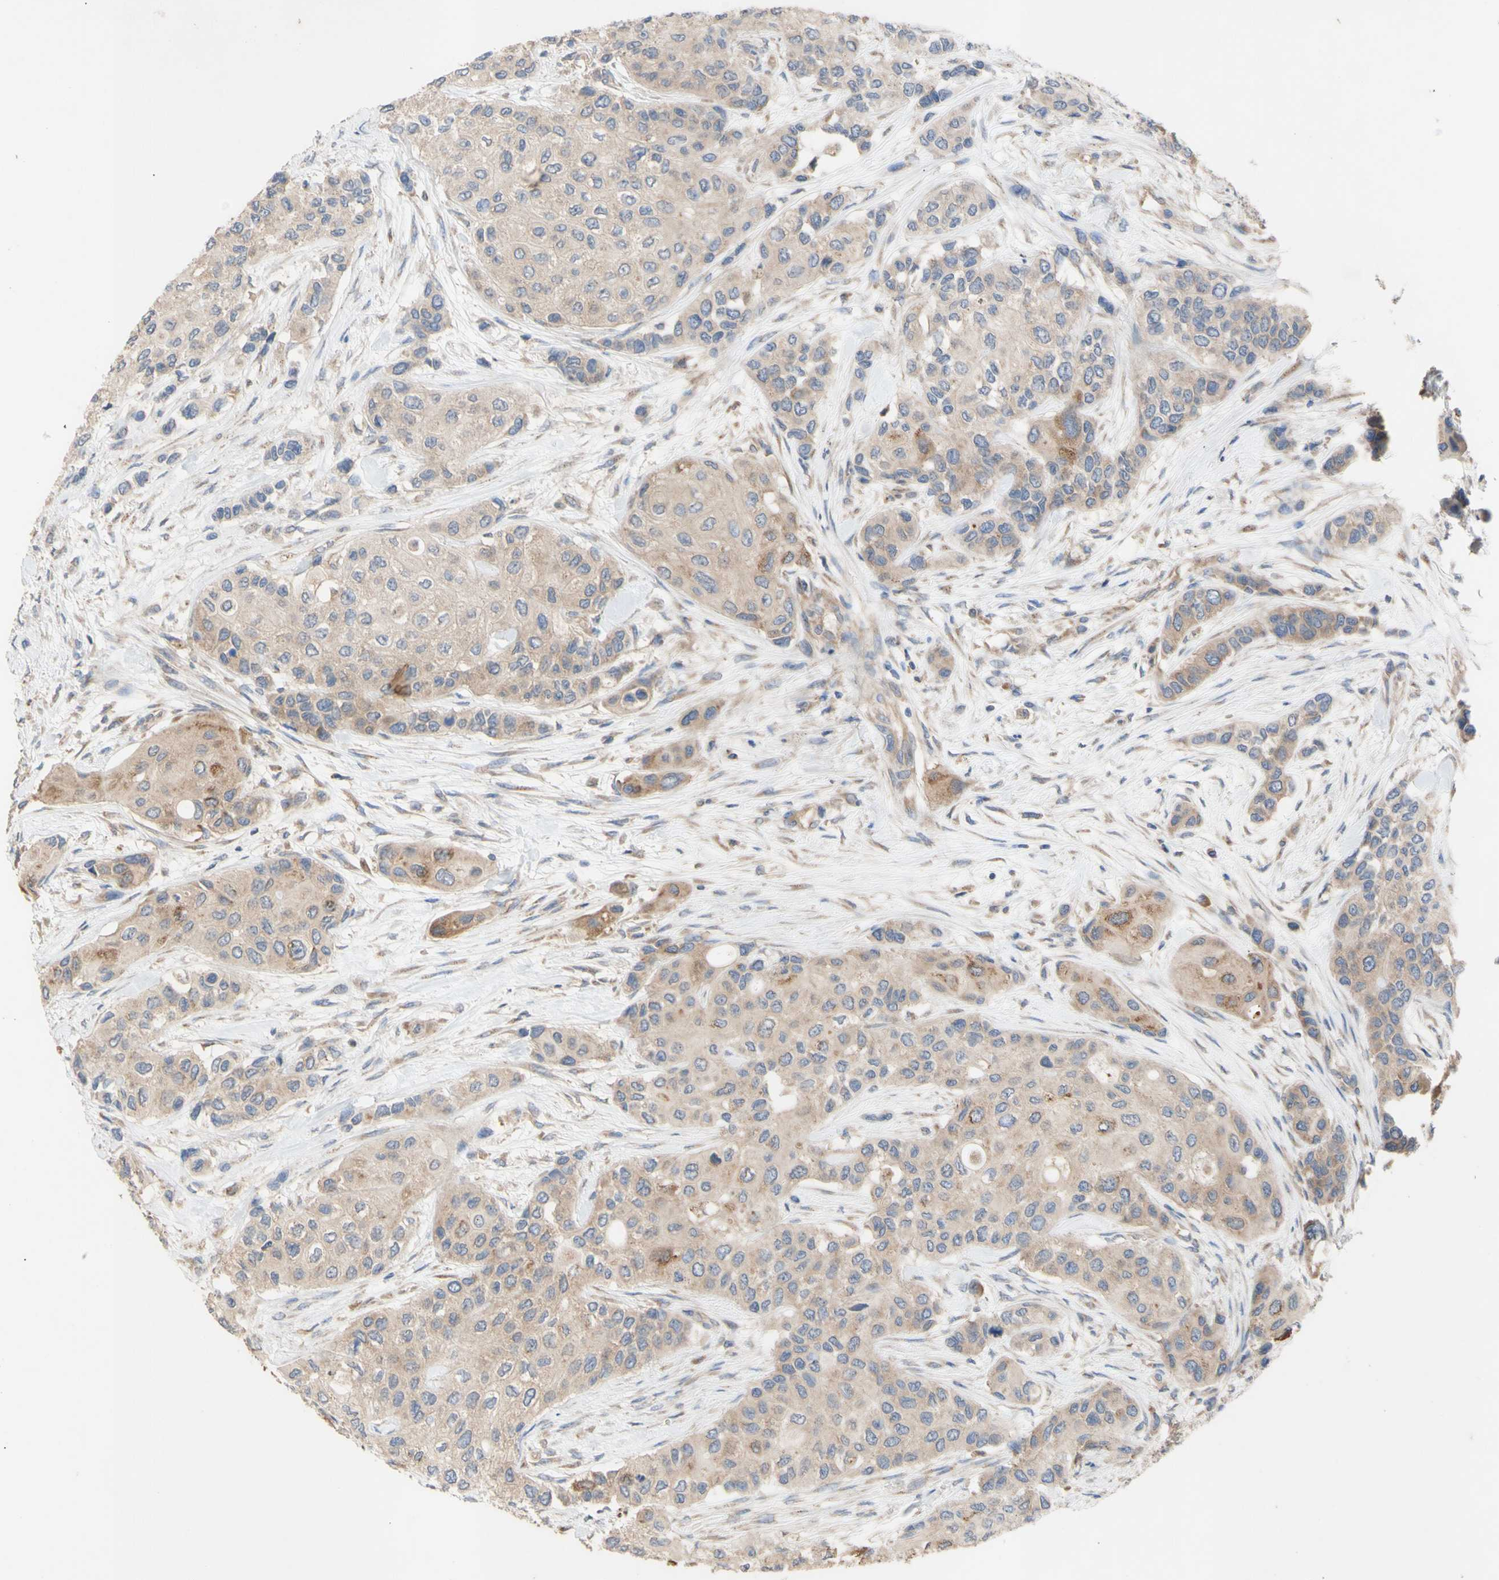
{"staining": {"intensity": "weak", "quantity": "25%-75%", "location": "cytoplasmic/membranous"}, "tissue": "urothelial cancer", "cell_type": "Tumor cells", "image_type": "cancer", "snomed": [{"axis": "morphology", "description": "Urothelial carcinoma, High grade"}, {"axis": "topography", "description": "Urinary bladder"}], "caption": "The photomicrograph exhibits a brown stain indicating the presence of a protein in the cytoplasmic/membranous of tumor cells in urothelial cancer.", "gene": "EIF2S3", "patient": {"sex": "female", "age": 56}}